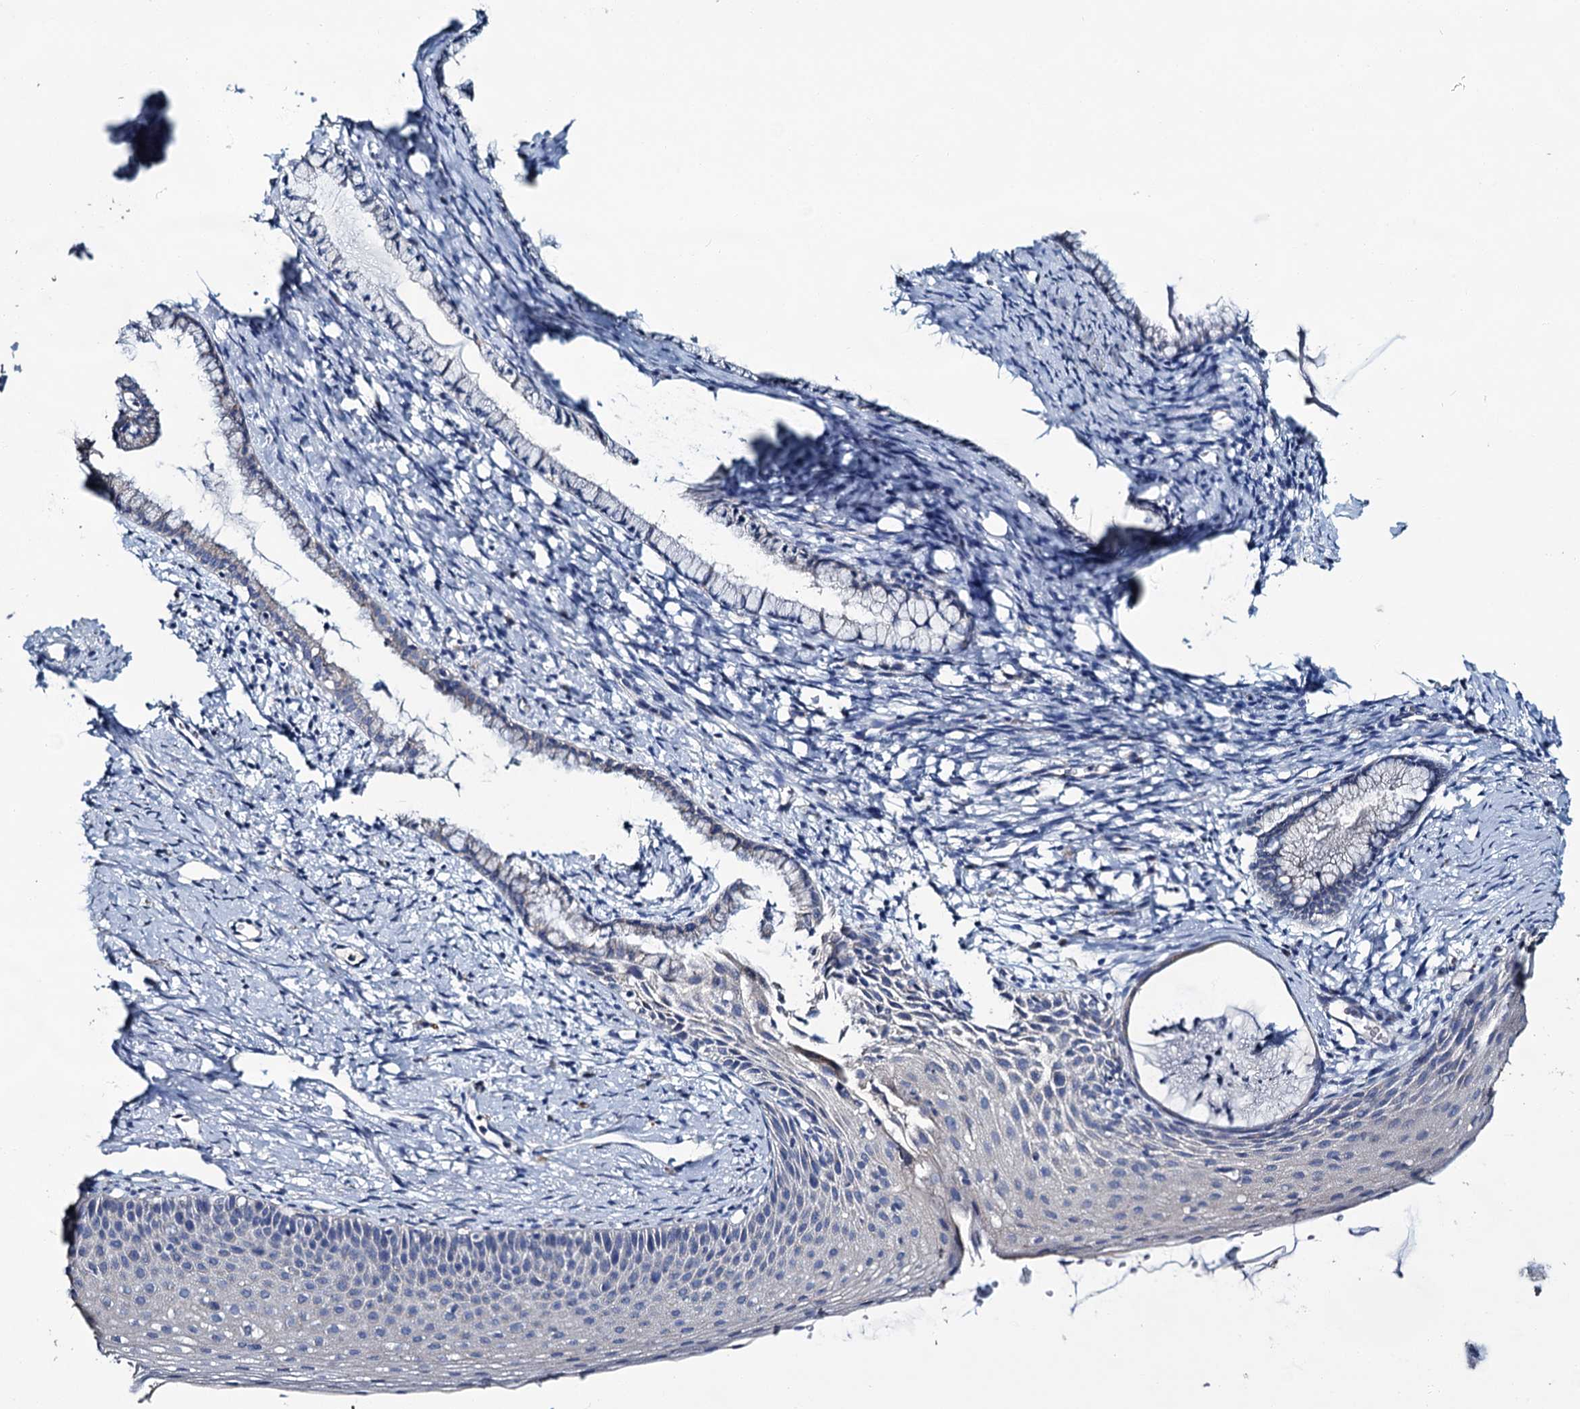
{"staining": {"intensity": "negative", "quantity": "none", "location": "none"}, "tissue": "cervix", "cell_type": "Glandular cells", "image_type": "normal", "snomed": [{"axis": "morphology", "description": "Normal tissue, NOS"}, {"axis": "topography", "description": "Cervix"}], "caption": "Image shows no protein staining in glandular cells of benign cervix.", "gene": "SNCB", "patient": {"sex": "female", "age": 36}}